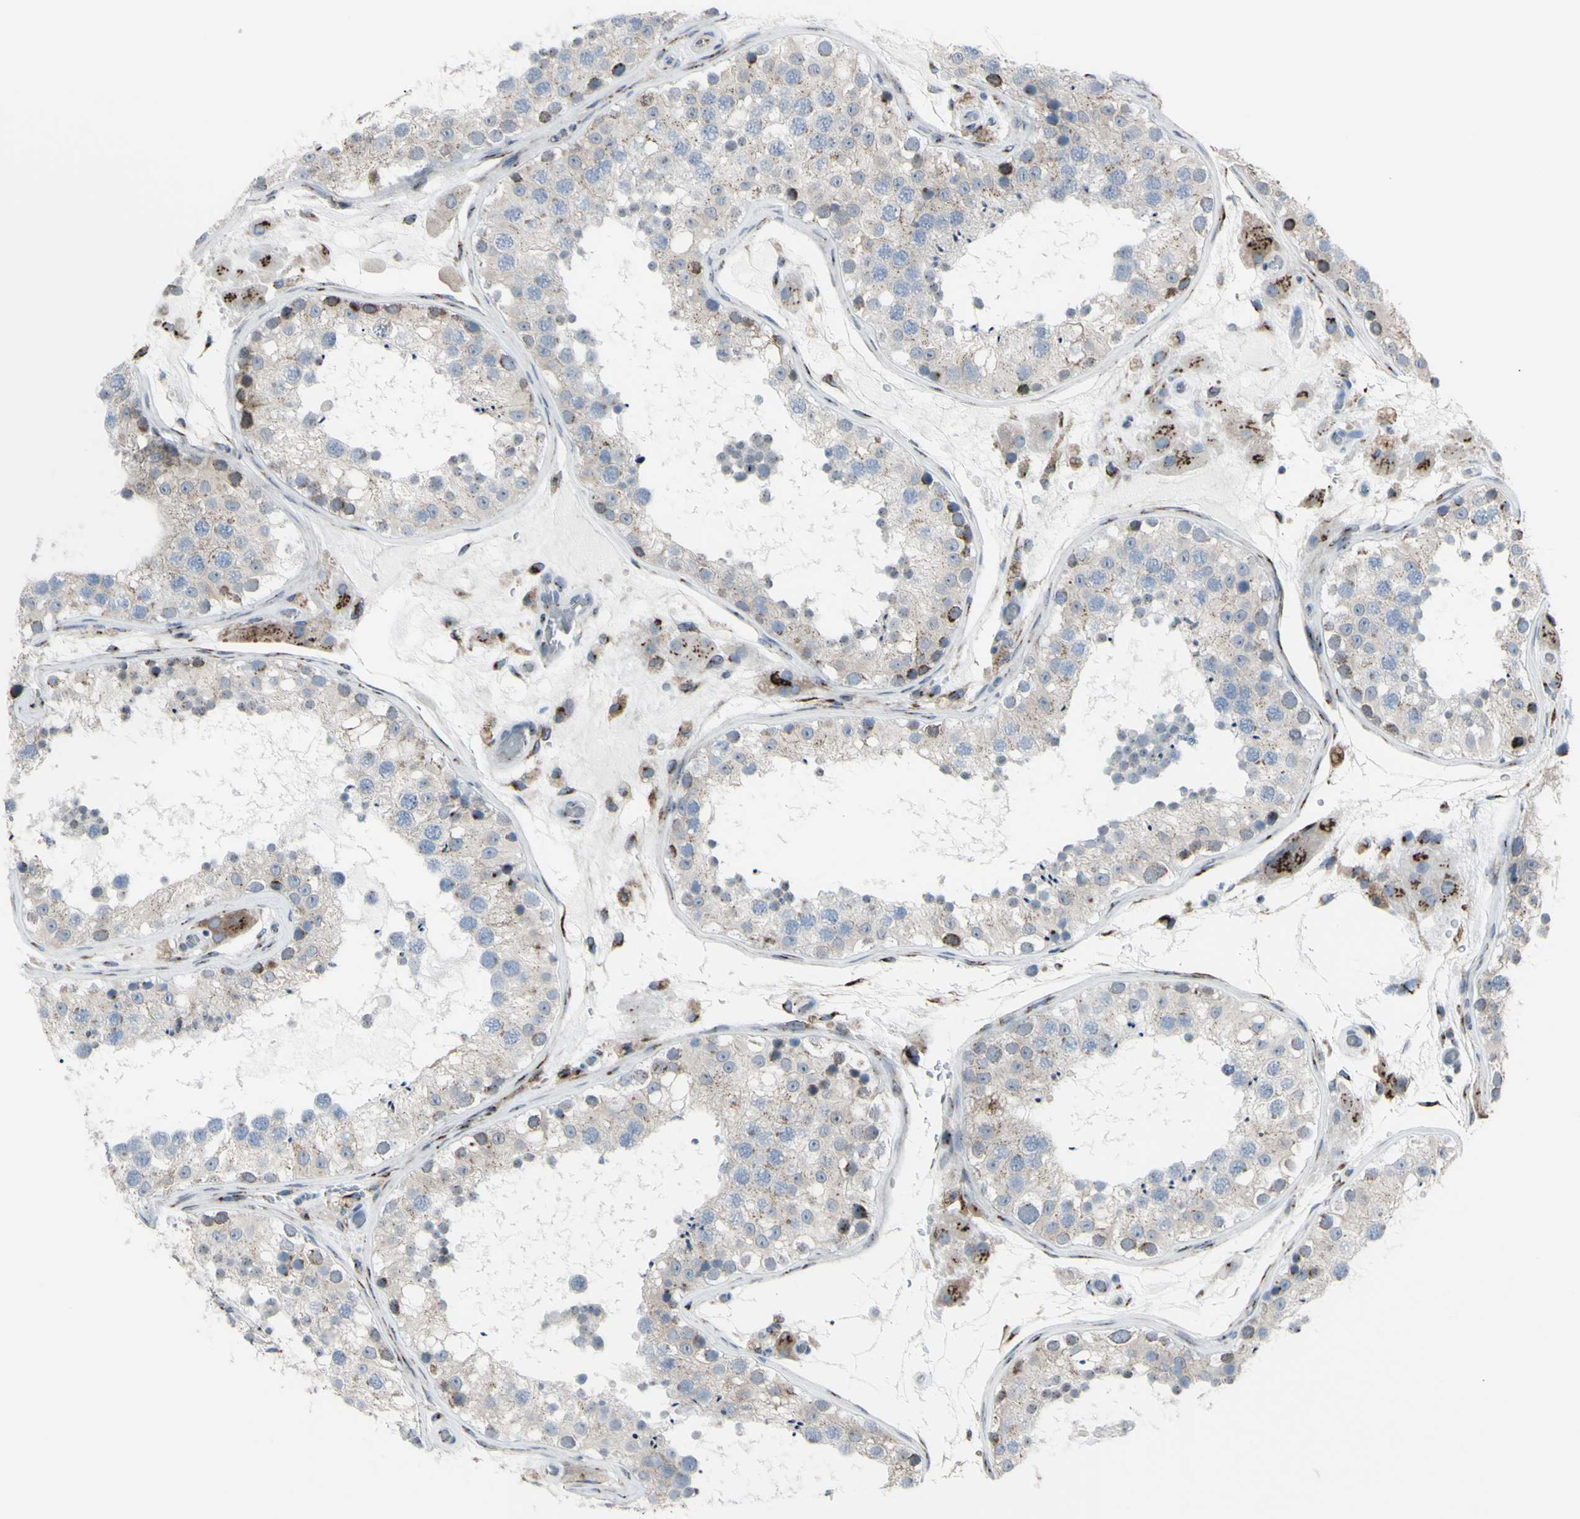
{"staining": {"intensity": "weak", "quantity": "25%-75%", "location": "cytoplasmic/membranous"}, "tissue": "testis", "cell_type": "Cells in seminiferous ducts", "image_type": "normal", "snomed": [{"axis": "morphology", "description": "Normal tissue, NOS"}, {"axis": "topography", "description": "Testis"}, {"axis": "topography", "description": "Epididymis"}], "caption": "Testis stained with immunohistochemistry reveals weak cytoplasmic/membranous staining in about 25%-75% of cells in seminiferous ducts.", "gene": "GLG1", "patient": {"sex": "male", "age": 26}}